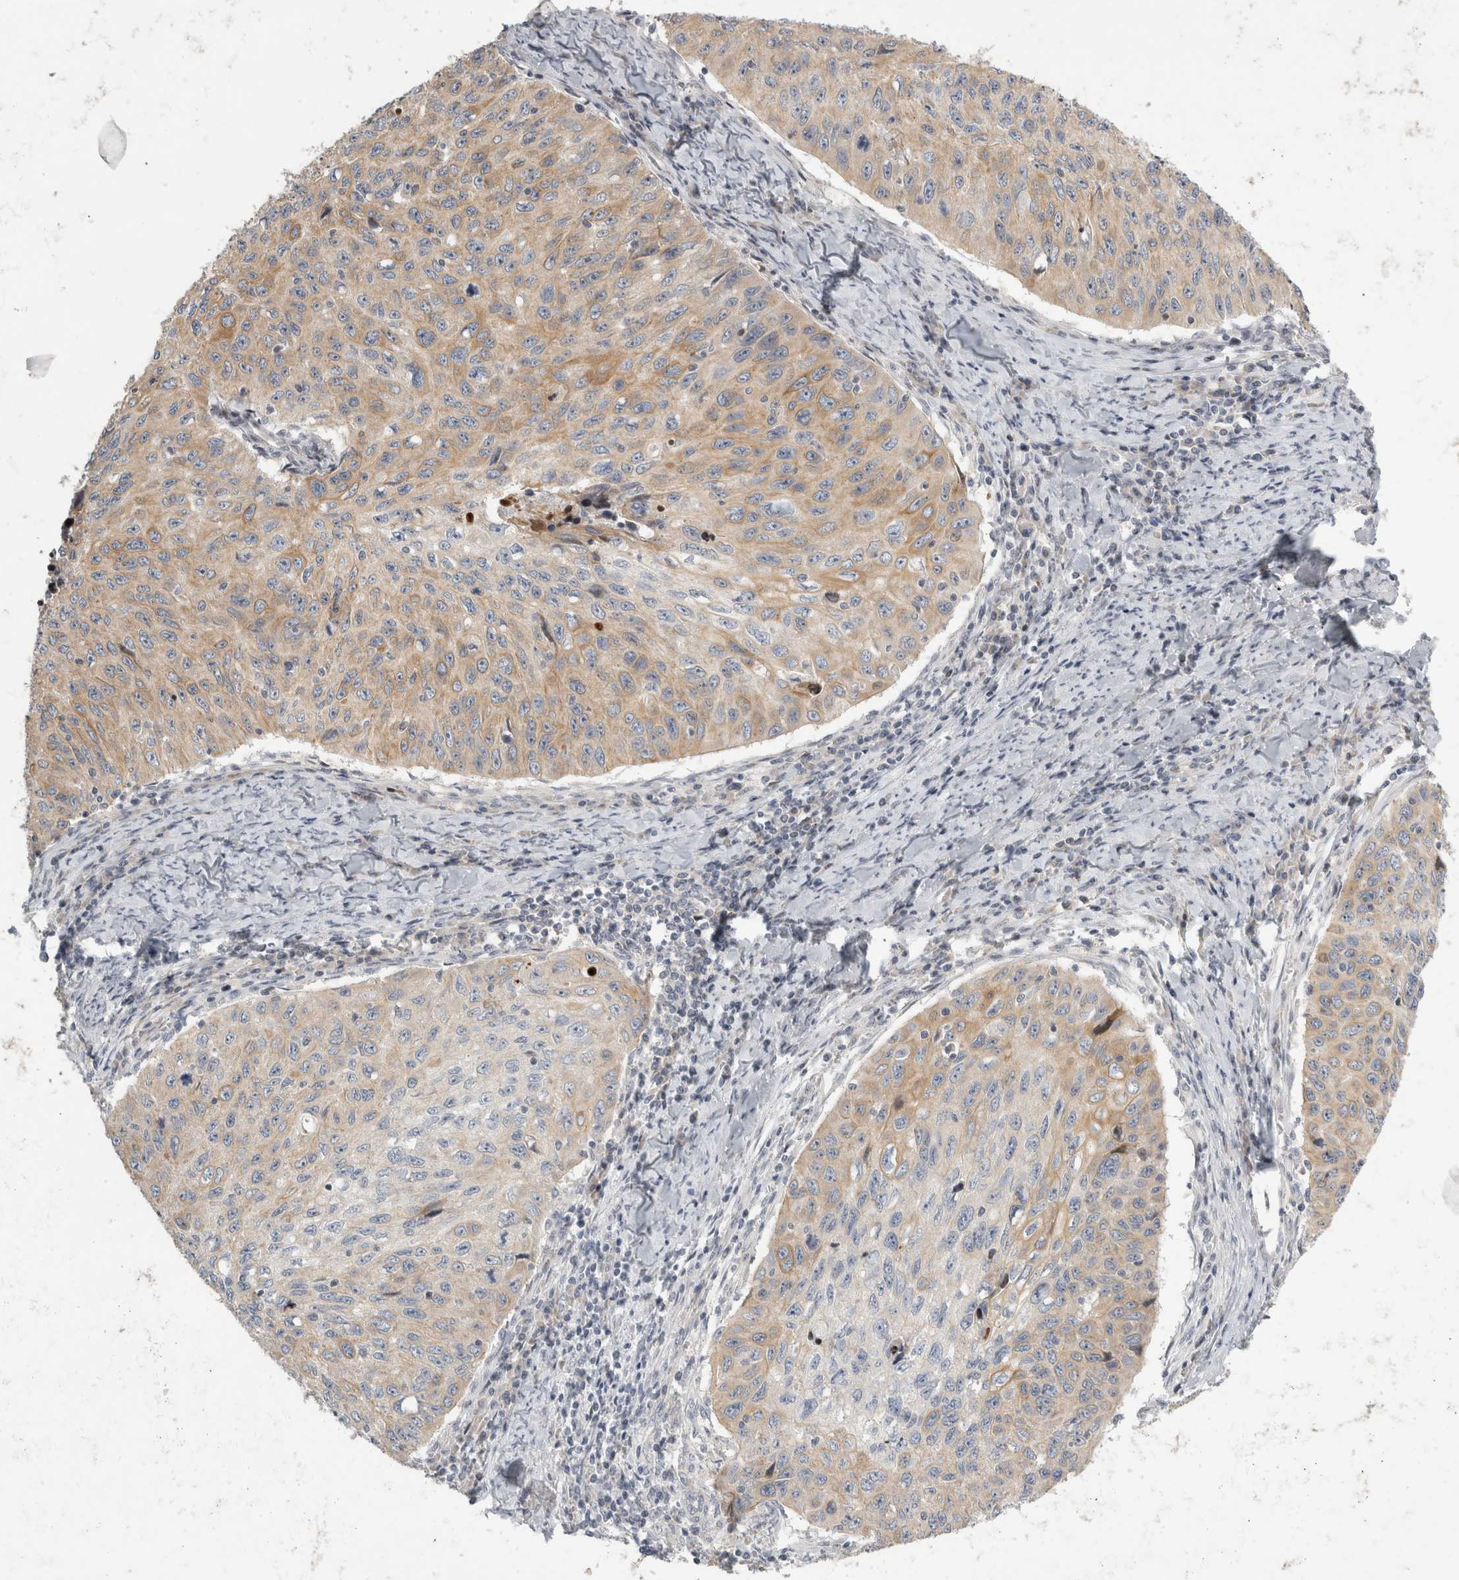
{"staining": {"intensity": "weak", "quantity": ">75%", "location": "cytoplasmic/membranous"}, "tissue": "cervical cancer", "cell_type": "Tumor cells", "image_type": "cancer", "snomed": [{"axis": "morphology", "description": "Squamous cell carcinoma, NOS"}, {"axis": "topography", "description": "Cervix"}], "caption": "Immunohistochemical staining of human squamous cell carcinoma (cervical) reveals low levels of weak cytoplasmic/membranous expression in about >75% of tumor cells.", "gene": "UTP25", "patient": {"sex": "female", "age": 53}}